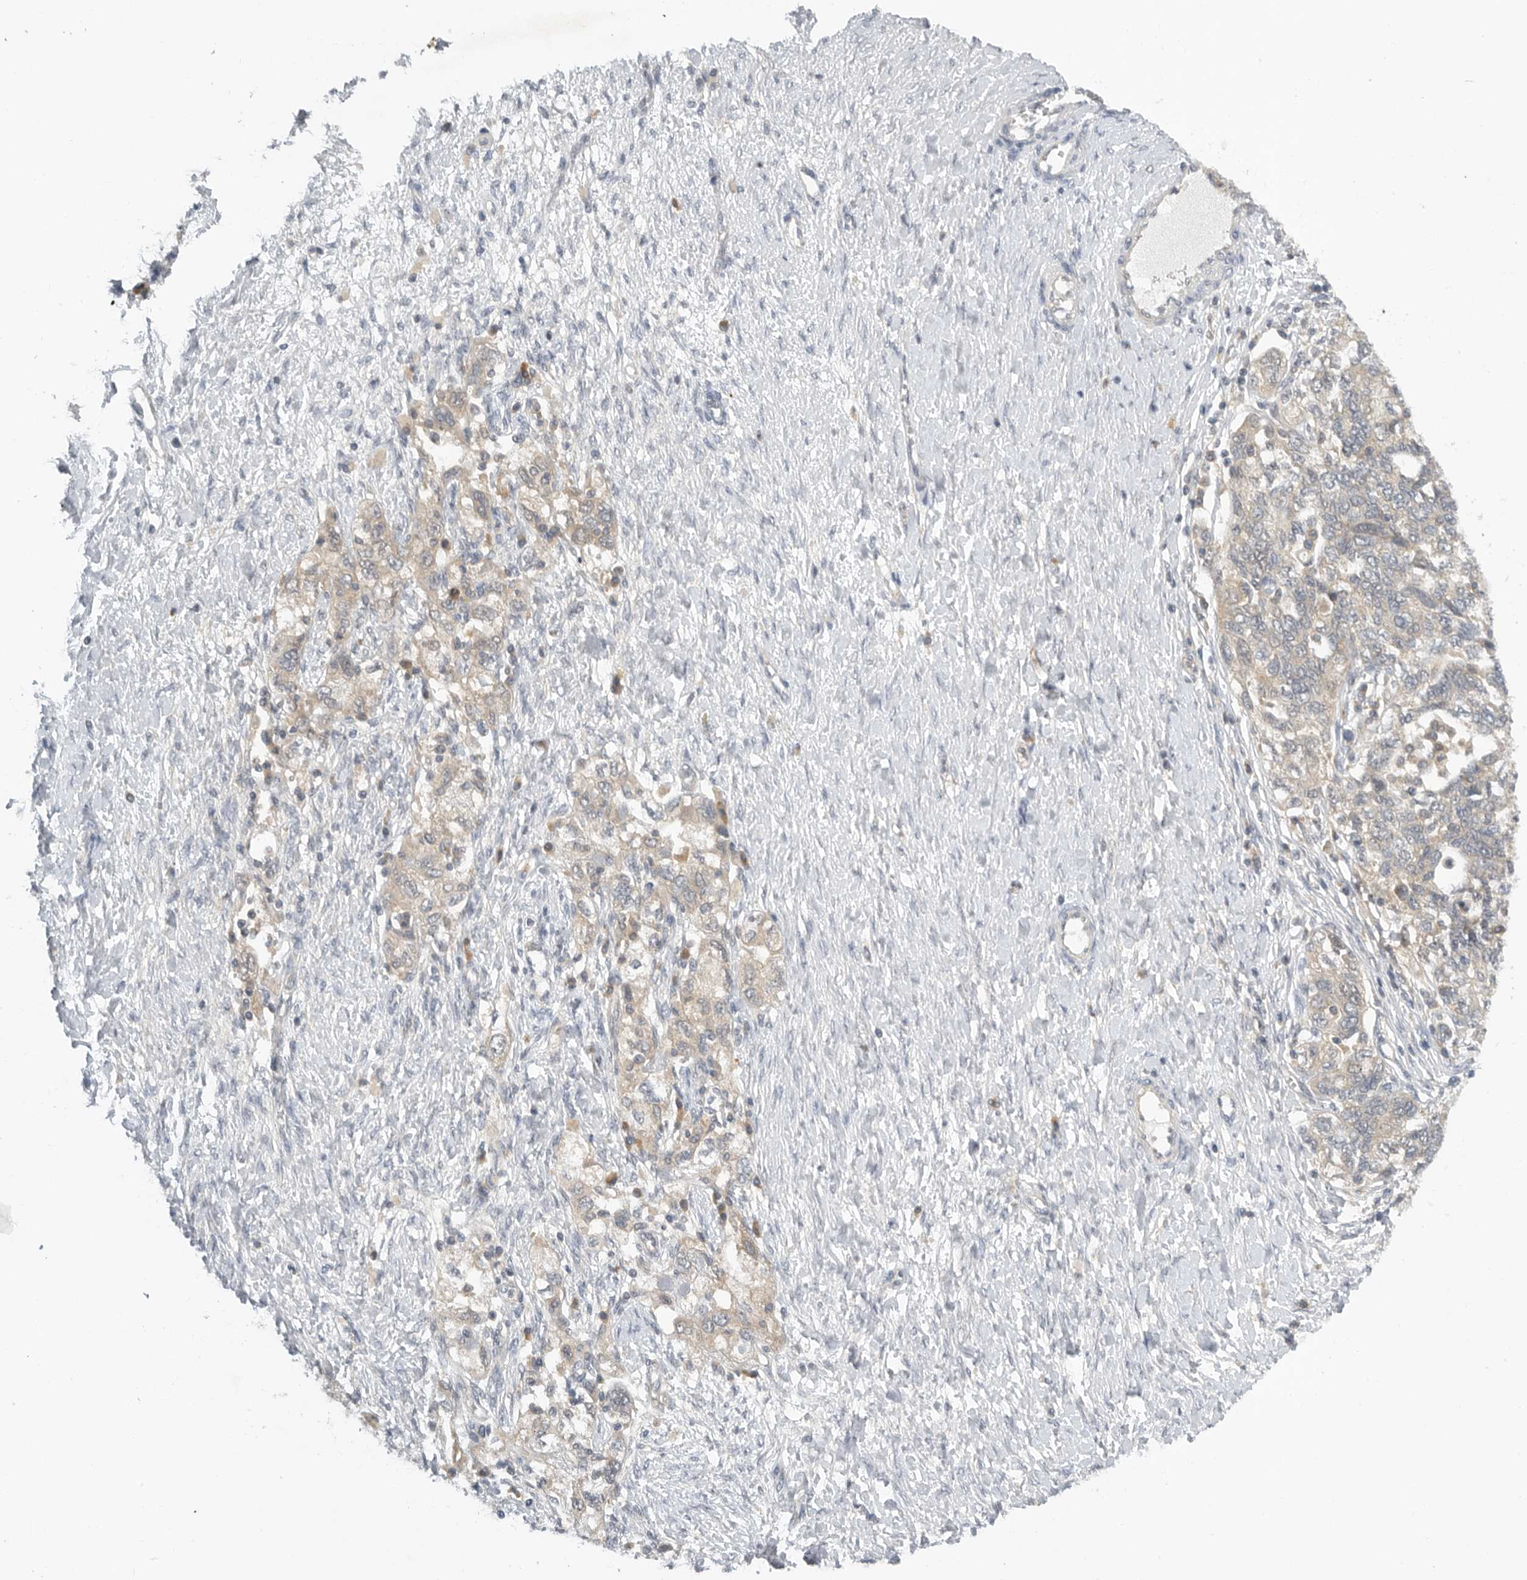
{"staining": {"intensity": "weak", "quantity": "25%-75%", "location": "cytoplasmic/membranous"}, "tissue": "ovarian cancer", "cell_type": "Tumor cells", "image_type": "cancer", "snomed": [{"axis": "morphology", "description": "Carcinoma, NOS"}, {"axis": "morphology", "description": "Cystadenocarcinoma, serous, NOS"}, {"axis": "topography", "description": "Ovary"}], "caption": "Human ovarian cancer (serous cystadenocarcinoma) stained for a protein (brown) displays weak cytoplasmic/membranous positive expression in approximately 25%-75% of tumor cells.", "gene": "AASDHPPT", "patient": {"sex": "female", "age": 69}}